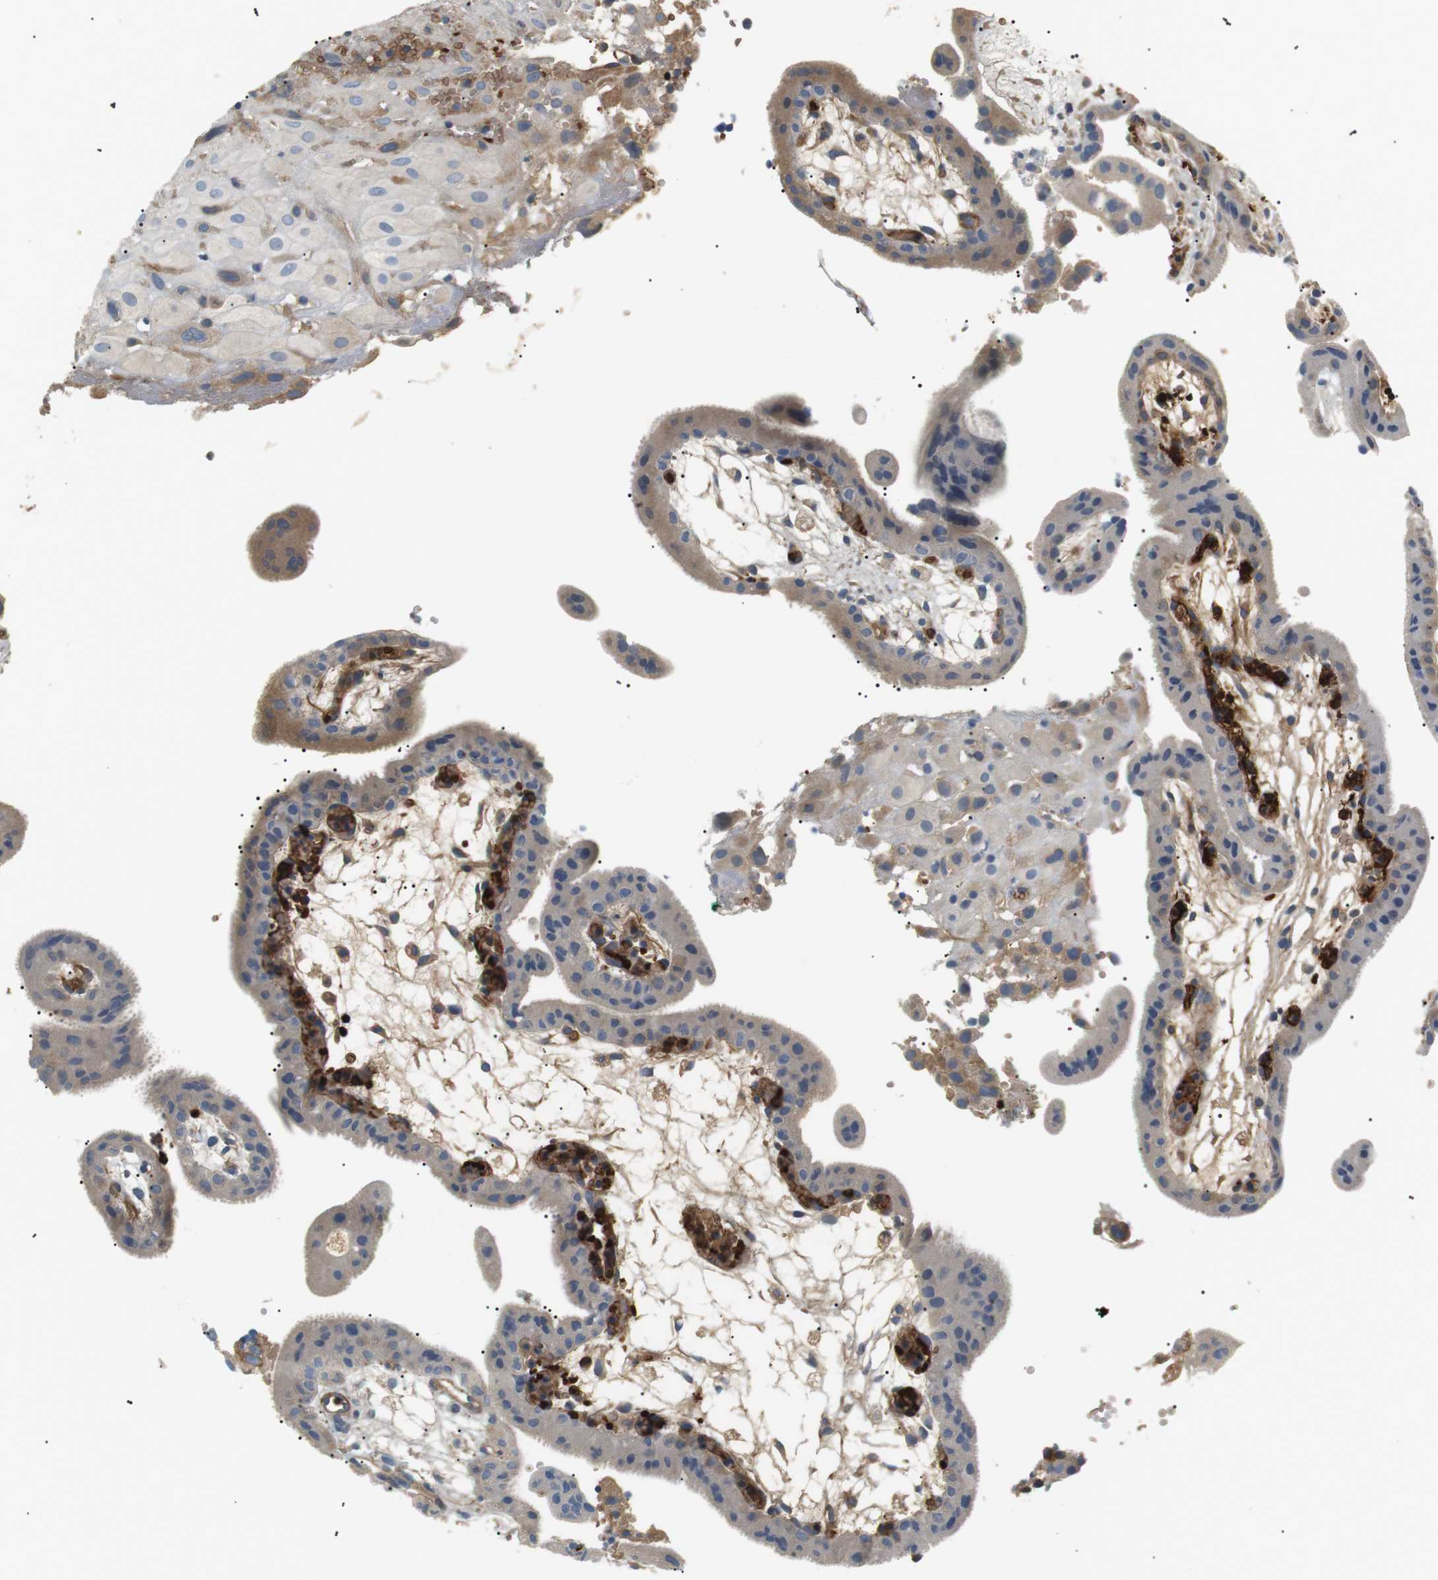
{"staining": {"intensity": "weak", "quantity": "<25%", "location": "cytoplasmic/membranous"}, "tissue": "placenta", "cell_type": "Decidual cells", "image_type": "normal", "snomed": [{"axis": "morphology", "description": "Normal tissue, NOS"}, {"axis": "topography", "description": "Placenta"}], "caption": "This is an immunohistochemistry histopathology image of normal placenta. There is no staining in decidual cells.", "gene": "ADCY10", "patient": {"sex": "female", "age": 18}}